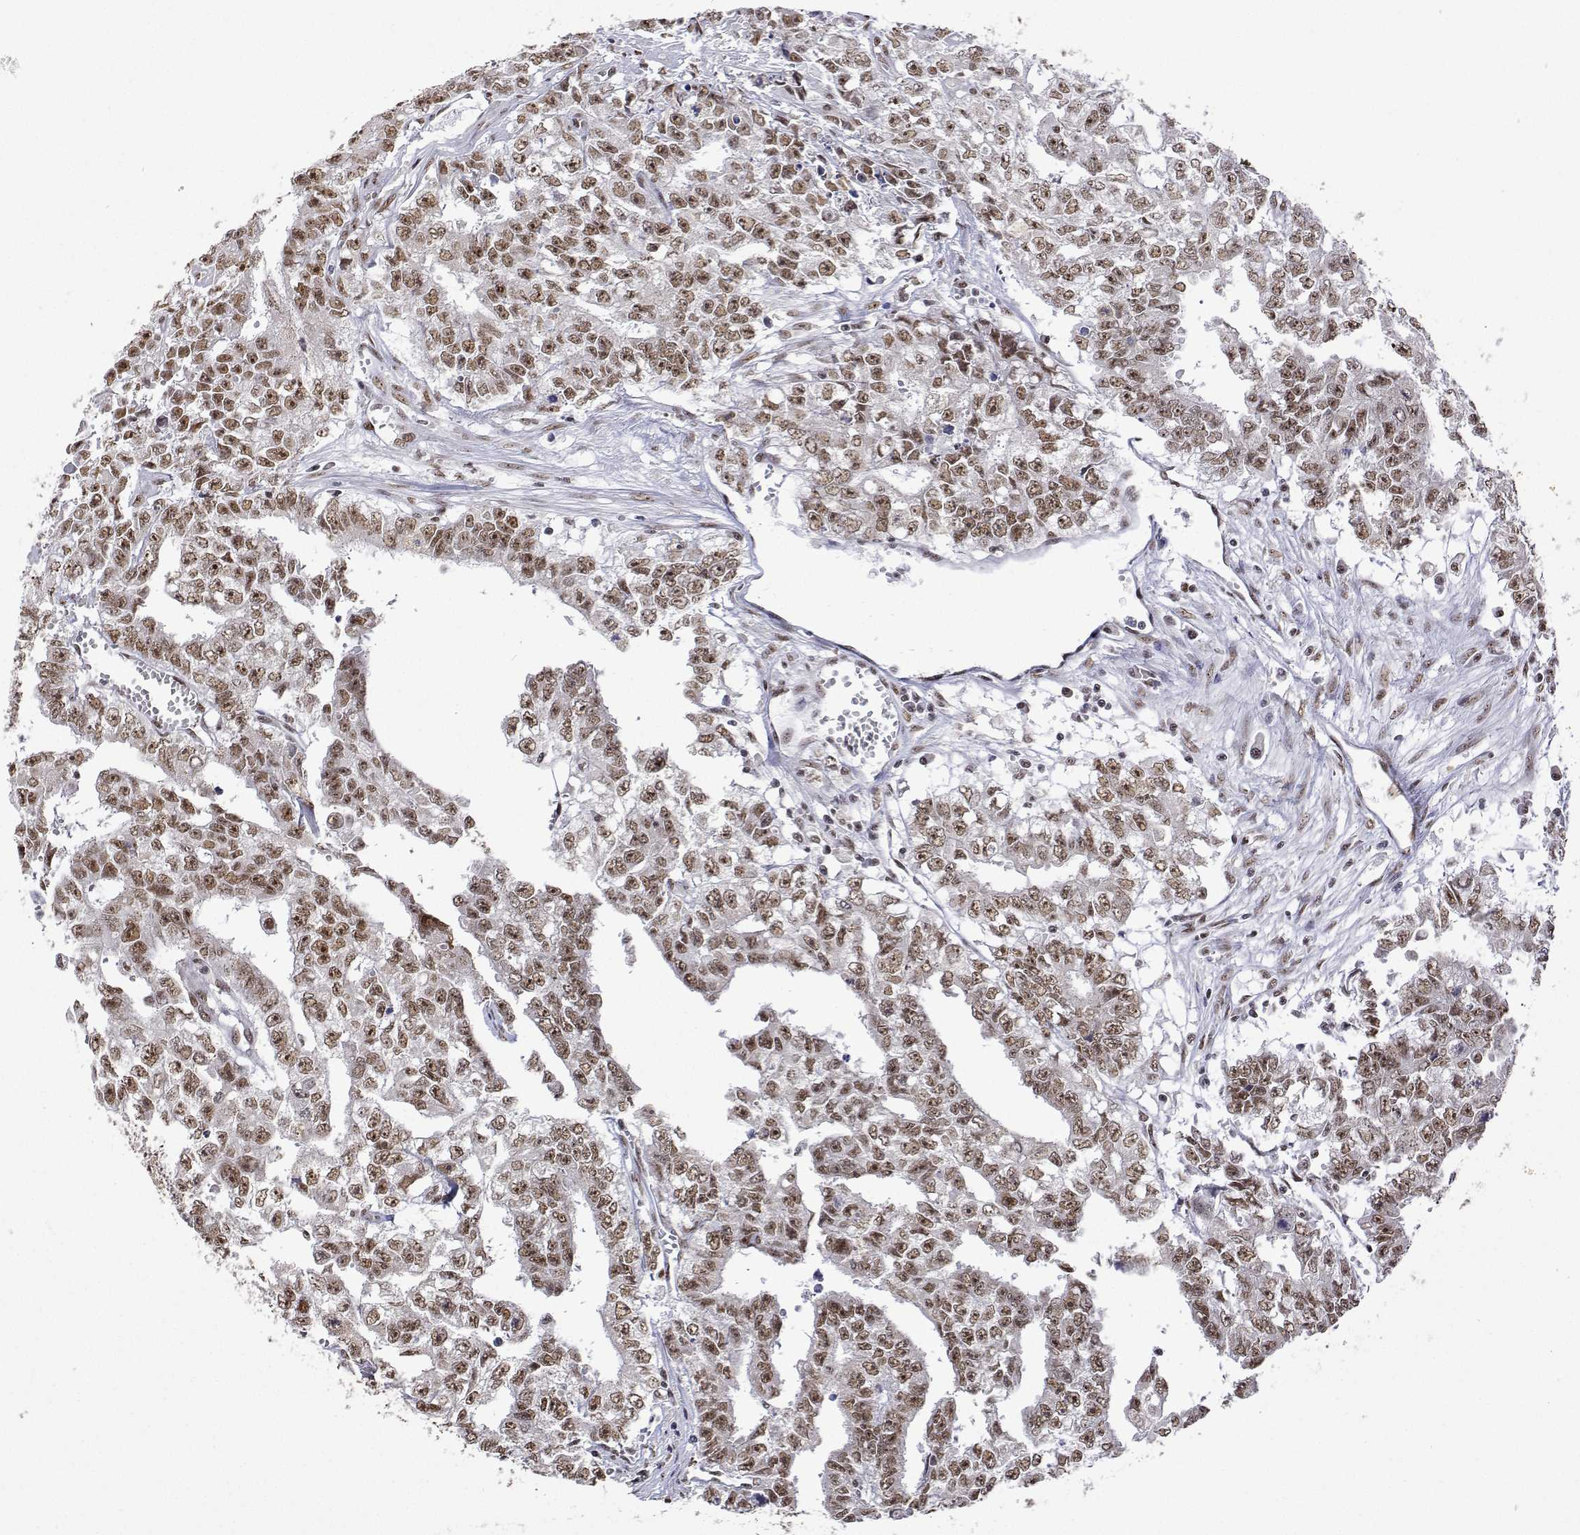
{"staining": {"intensity": "moderate", "quantity": ">75%", "location": "nuclear"}, "tissue": "testis cancer", "cell_type": "Tumor cells", "image_type": "cancer", "snomed": [{"axis": "morphology", "description": "Carcinoma, Embryonal, NOS"}, {"axis": "morphology", "description": "Teratoma, malignant, NOS"}, {"axis": "topography", "description": "Testis"}], "caption": "Tumor cells show medium levels of moderate nuclear positivity in approximately >75% of cells in testis cancer (teratoma (malignant)). (DAB = brown stain, brightfield microscopy at high magnification).", "gene": "ADAR", "patient": {"sex": "male", "age": 24}}